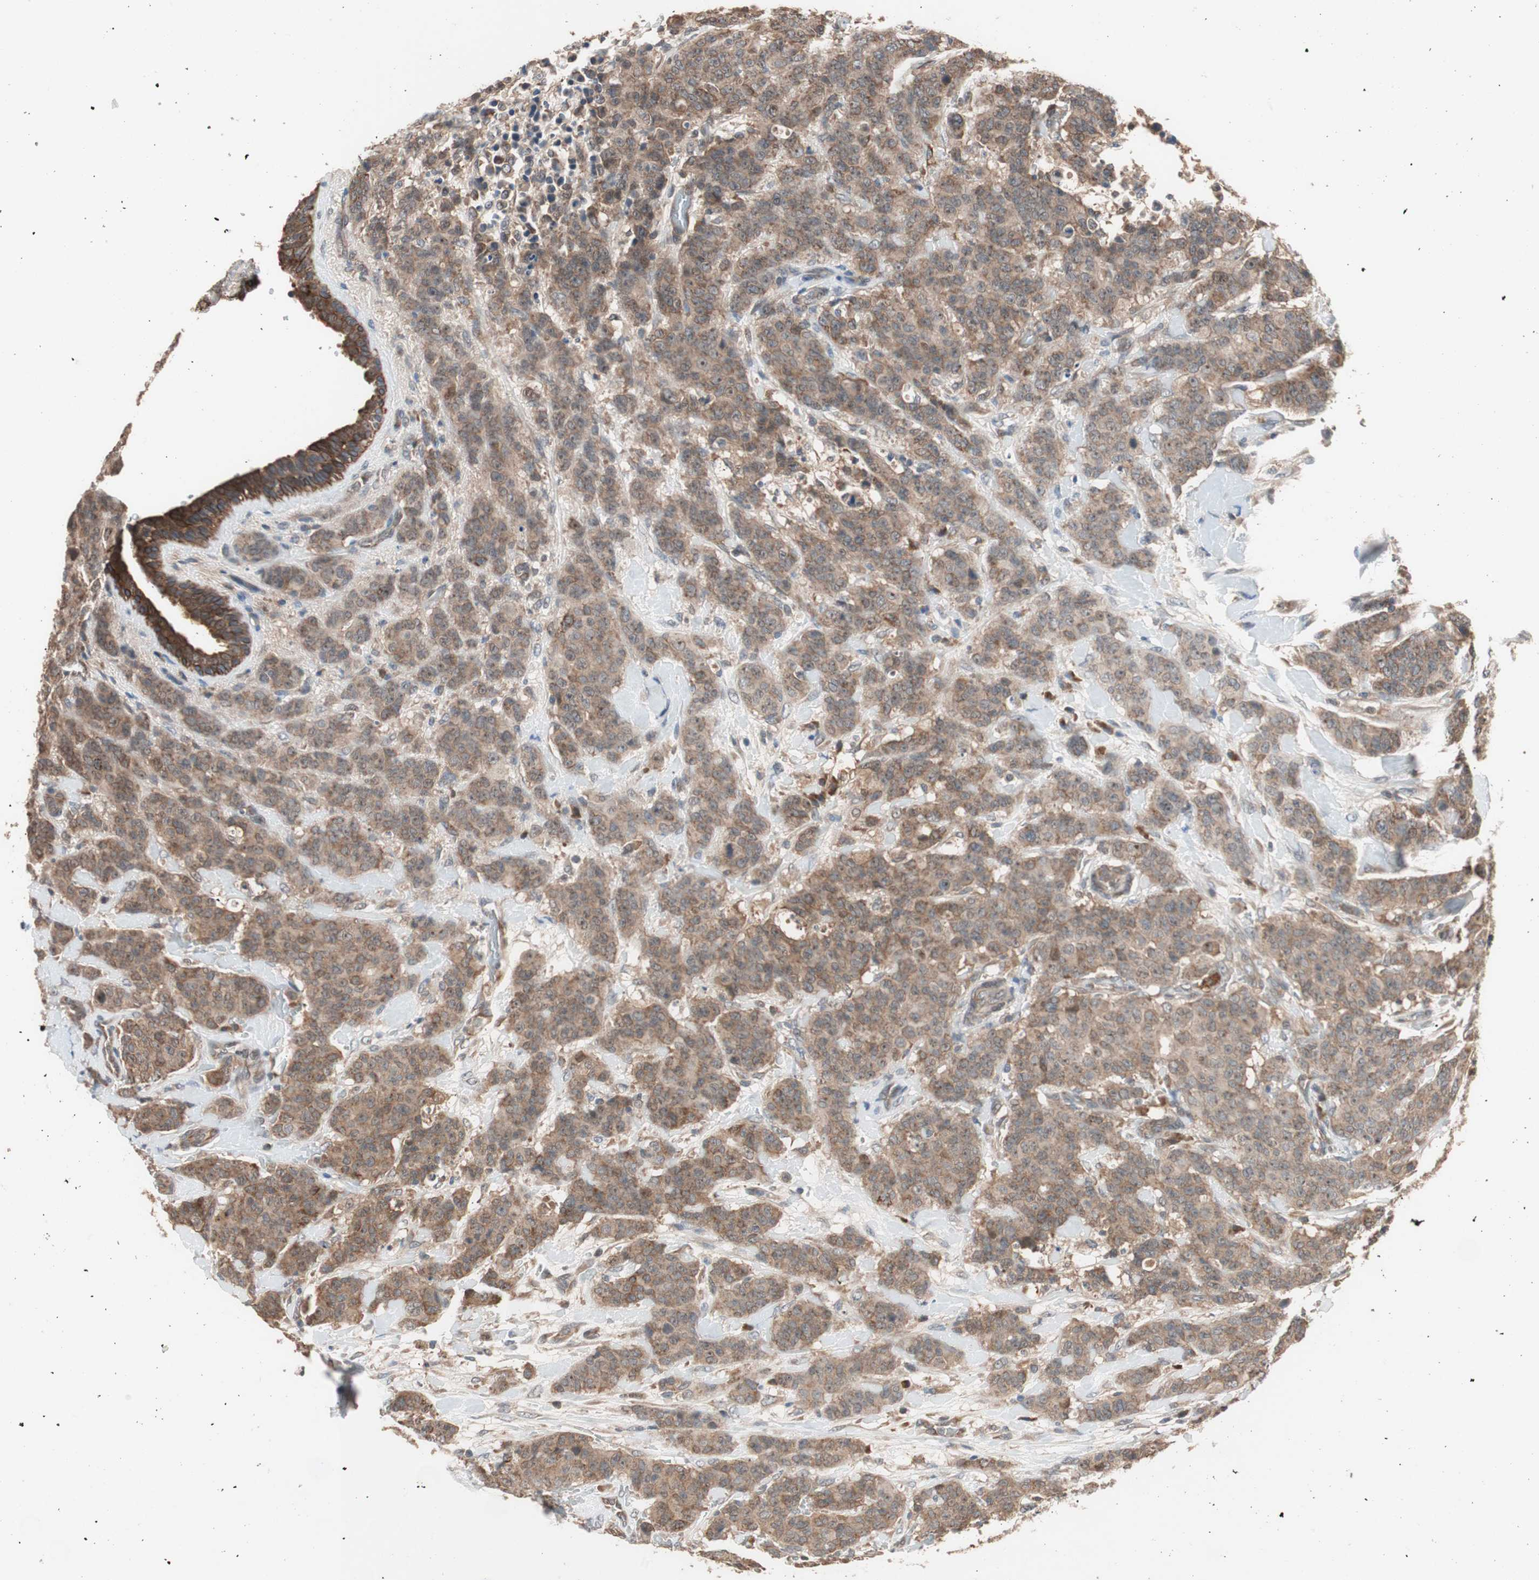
{"staining": {"intensity": "moderate", "quantity": ">75%", "location": "cytoplasmic/membranous"}, "tissue": "breast cancer", "cell_type": "Tumor cells", "image_type": "cancer", "snomed": [{"axis": "morphology", "description": "Duct carcinoma"}, {"axis": "topography", "description": "Breast"}], "caption": "This image reveals breast cancer stained with IHC to label a protein in brown. The cytoplasmic/membranous of tumor cells show moderate positivity for the protein. Nuclei are counter-stained blue.", "gene": "HMBS", "patient": {"sex": "female", "age": 40}}